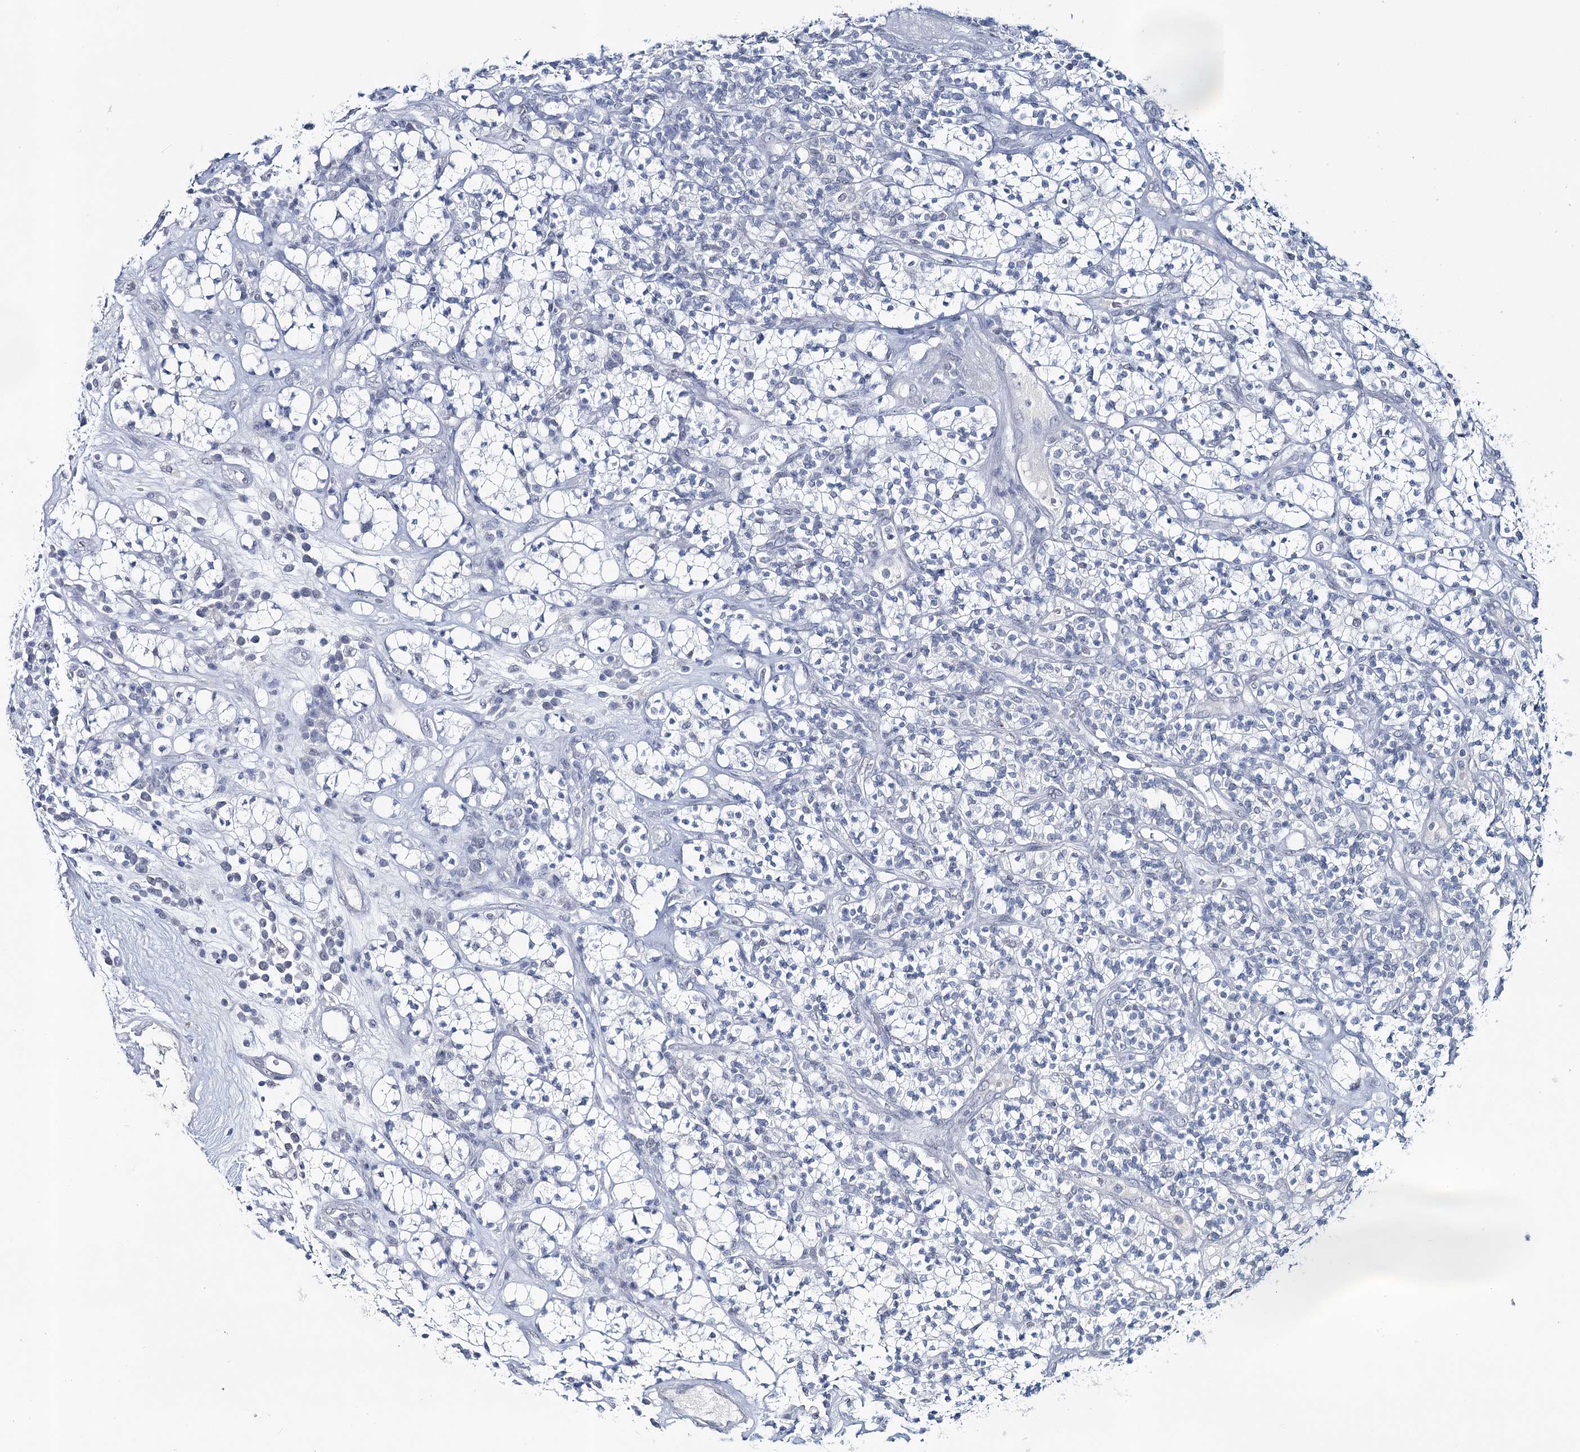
{"staining": {"intensity": "negative", "quantity": "none", "location": "none"}, "tissue": "renal cancer", "cell_type": "Tumor cells", "image_type": "cancer", "snomed": [{"axis": "morphology", "description": "Adenocarcinoma, NOS"}, {"axis": "topography", "description": "Kidney"}], "caption": "Immunohistochemistry of human renal cancer shows no expression in tumor cells.", "gene": "ZC3H8", "patient": {"sex": "male", "age": 77}}